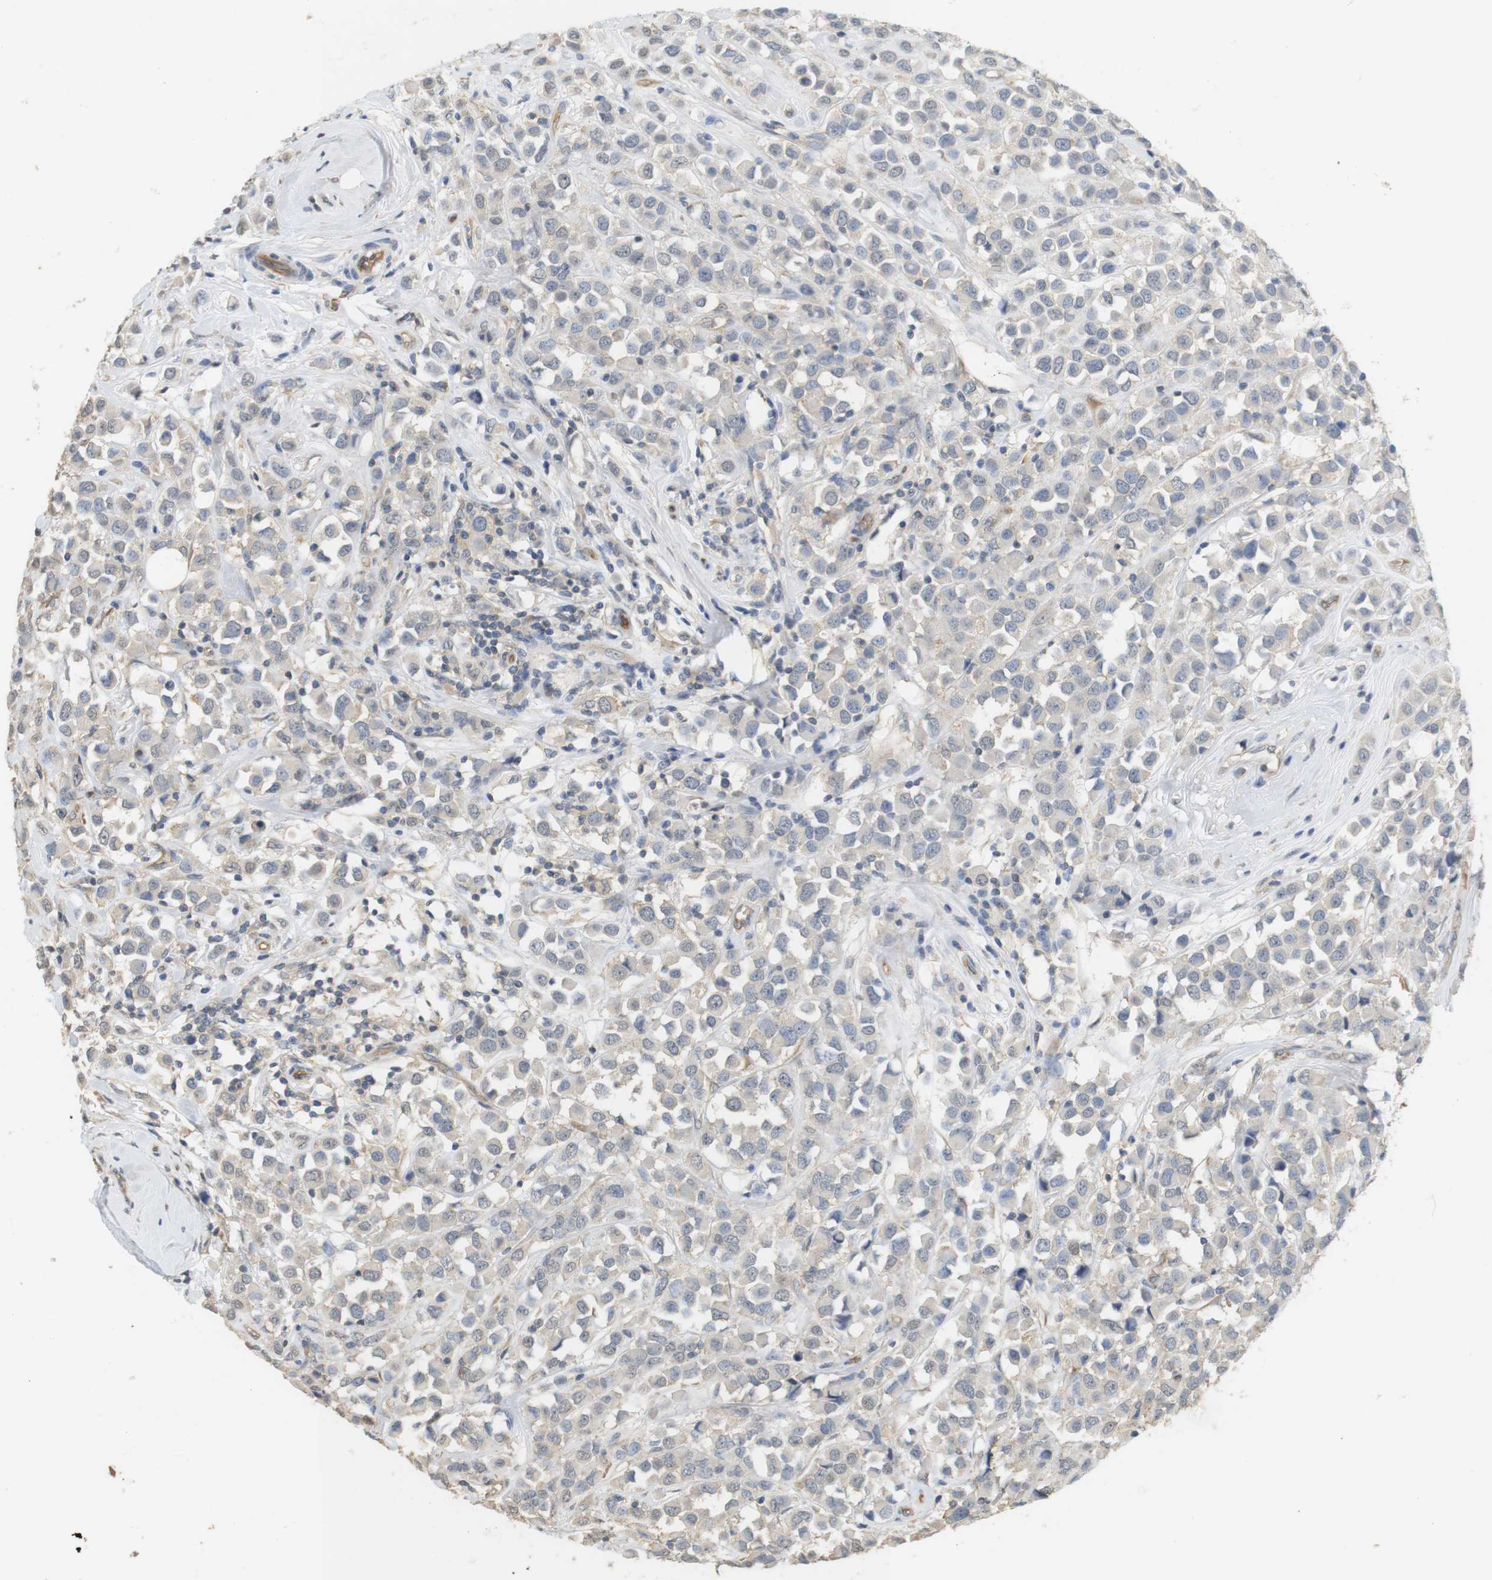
{"staining": {"intensity": "negative", "quantity": "none", "location": "none"}, "tissue": "breast cancer", "cell_type": "Tumor cells", "image_type": "cancer", "snomed": [{"axis": "morphology", "description": "Duct carcinoma"}, {"axis": "topography", "description": "Breast"}], "caption": "Immunohistochemistry image of breast intraductal carcinoma stained for a protein (brown), which exhibits no staining in tumor cells.", "gene": "OSR1", "patient": {"sex": "female", "age": 61}}